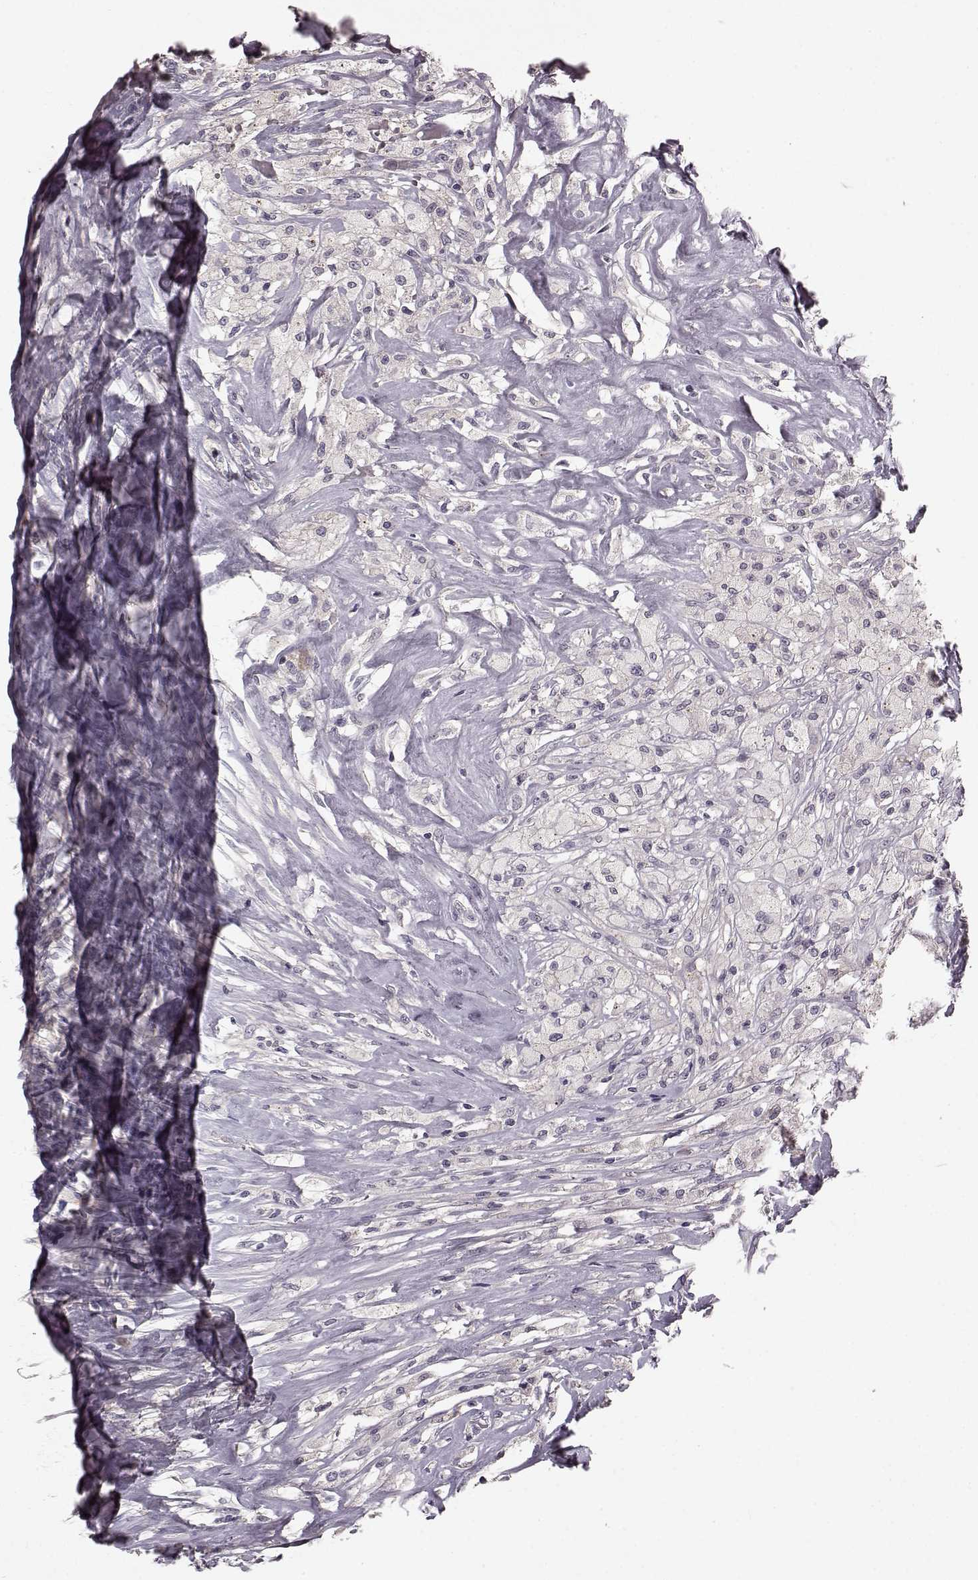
{"staining": {"intensity": "negative", "quantity": "none", "location": "none"}, "tissue": "testis cancer", "cell_type": "Tumor cells", "image_type": "cancer", "snomed": [{"axis": "morphology", "description": "Necrosis, NOS"}, {"axis": "morphology", "description": "Carcinoma, Embryonal, NOS"}, {"axis": "topography", "description": "Testis"}], "caption": "Image shows no protein expression in tumor cells of testis cancer tissue.", "gene": "SLC22A18", "patient": {"sex": "male", "age": 19}}